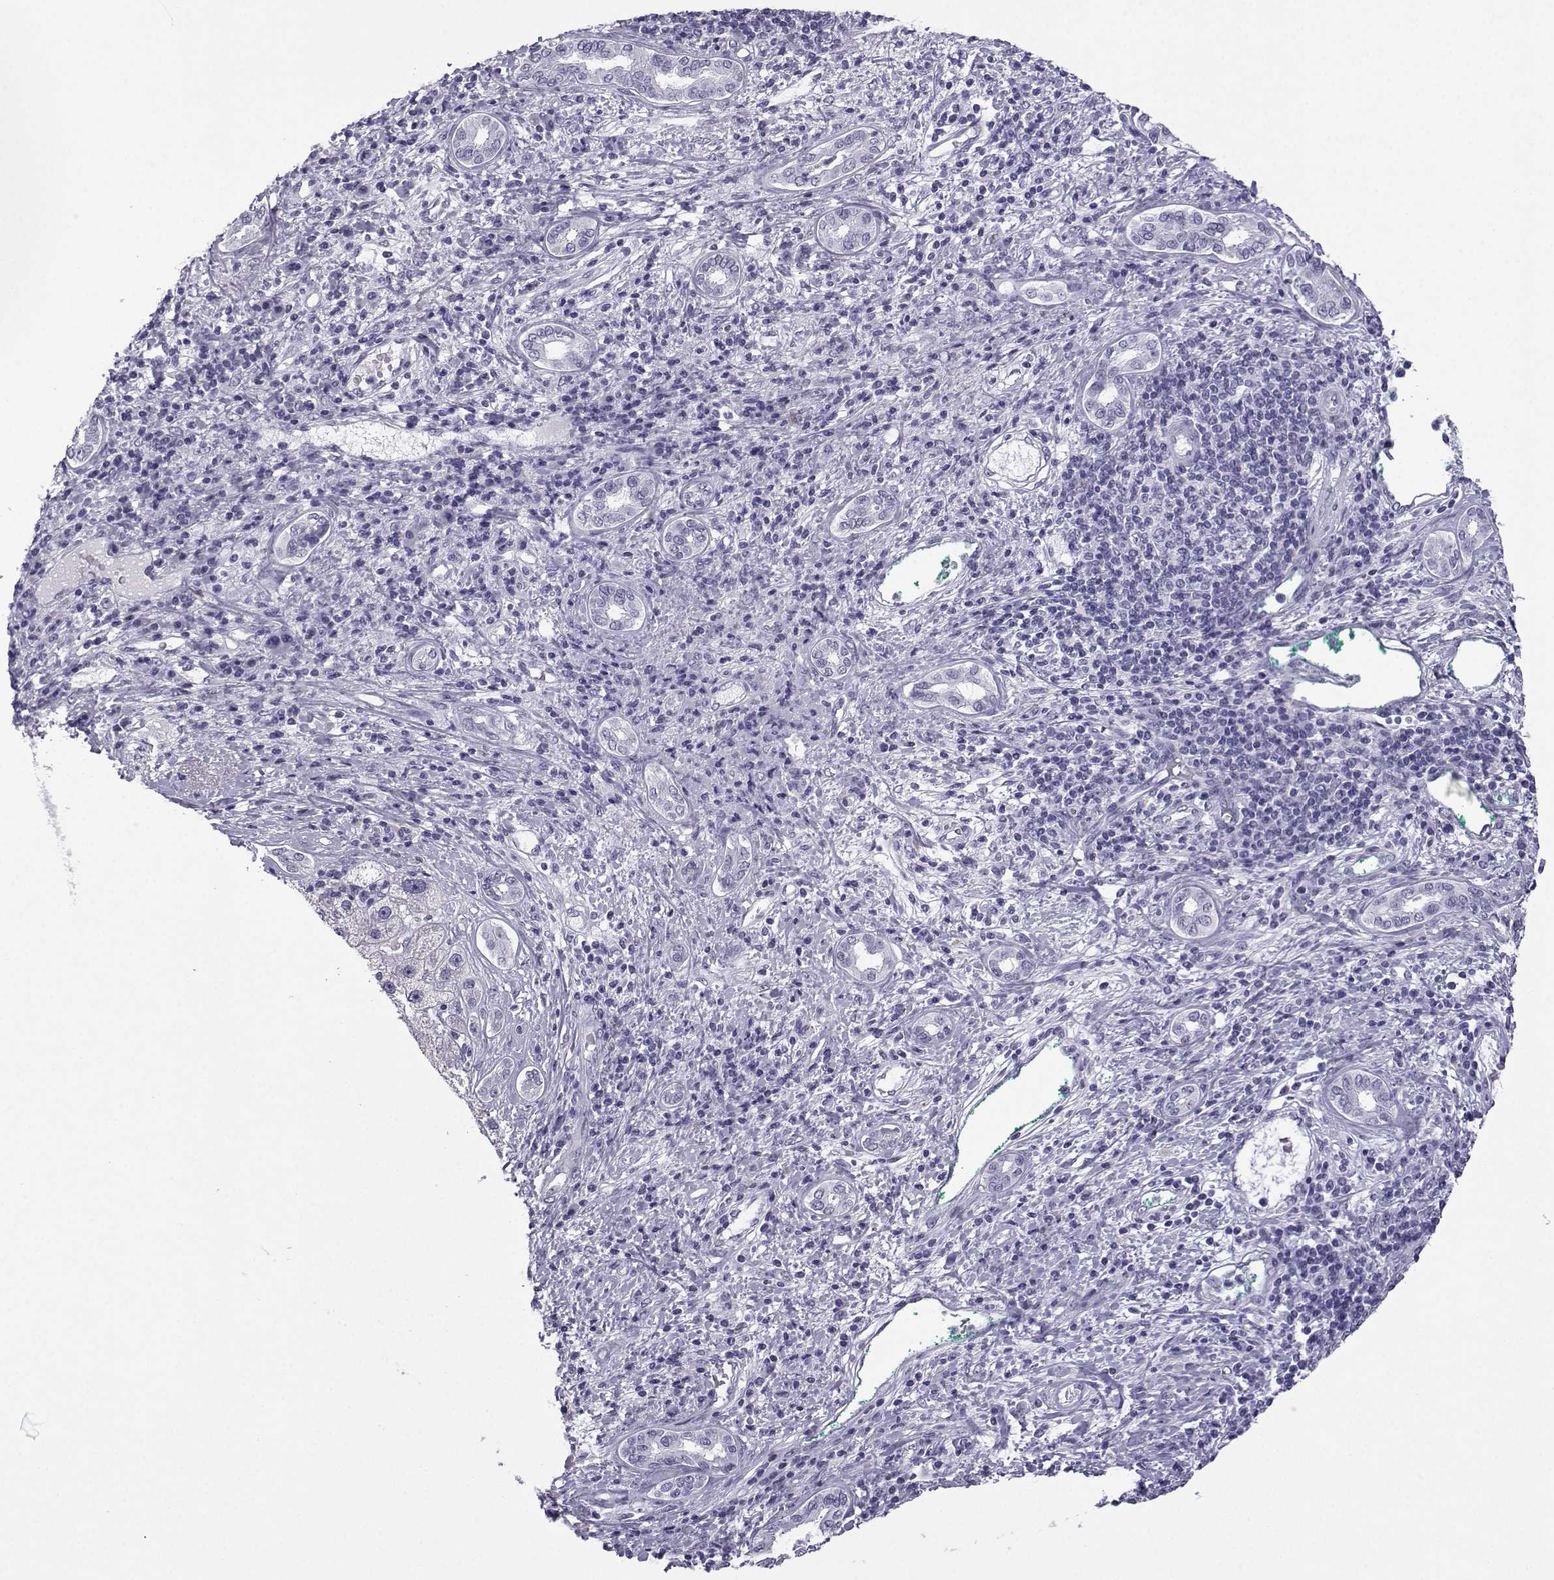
{"staining": {"intensity": "negative", "quantity": "none", "location": "none"}, "tissue": "liver cancer", "cell_type": "Tumor cells", "image_type": "cancer", "snomed": [{"axis": "morphology", "description": "Carcinoma, Hepatocellular, NOS"}, {"axis": "topography", "description": "Liver"}], "caption": "DAB immunohistochemical staining of human liver cancer demonstrates no significant expression in tumor cells.", "gene": "MRGBP", "patient": {"sex": "male", "age": 65}}